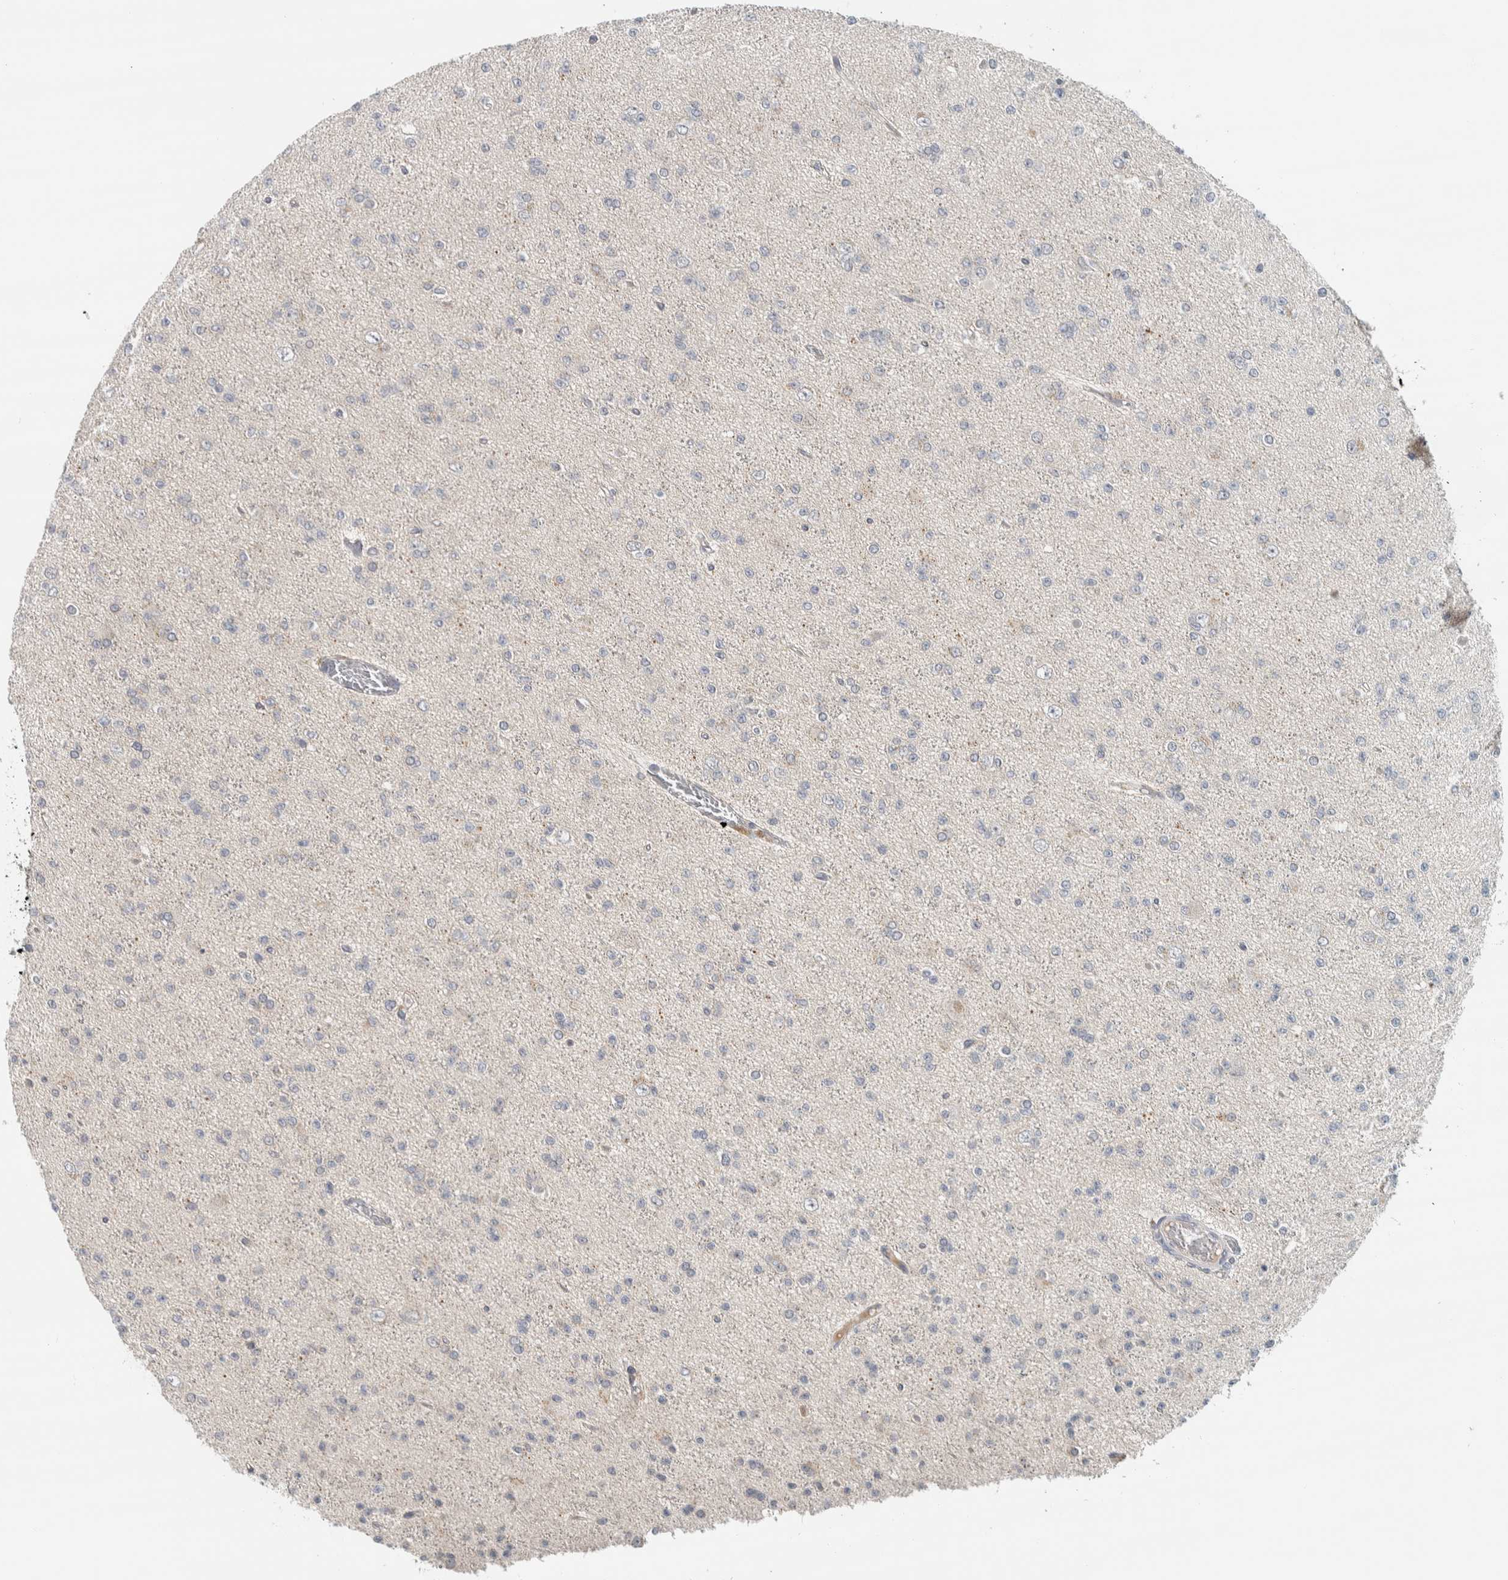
{"staining": {"intensity": "negative", "quantity": "none", "location": "none"}, "tissue": "glioma", "cell_type": "Tumor cells", "image_type": "cancer", "snomed": [{"axis": "morphology", "description": "Glioma, malignant, Low grade"}, {"axis": "topography", "description": "Brain"}], "caption": "Tumor cells show no significant protein positivity in glioma.", "gene": "AFP", "patient": {"sex": "female", "age": 22}}